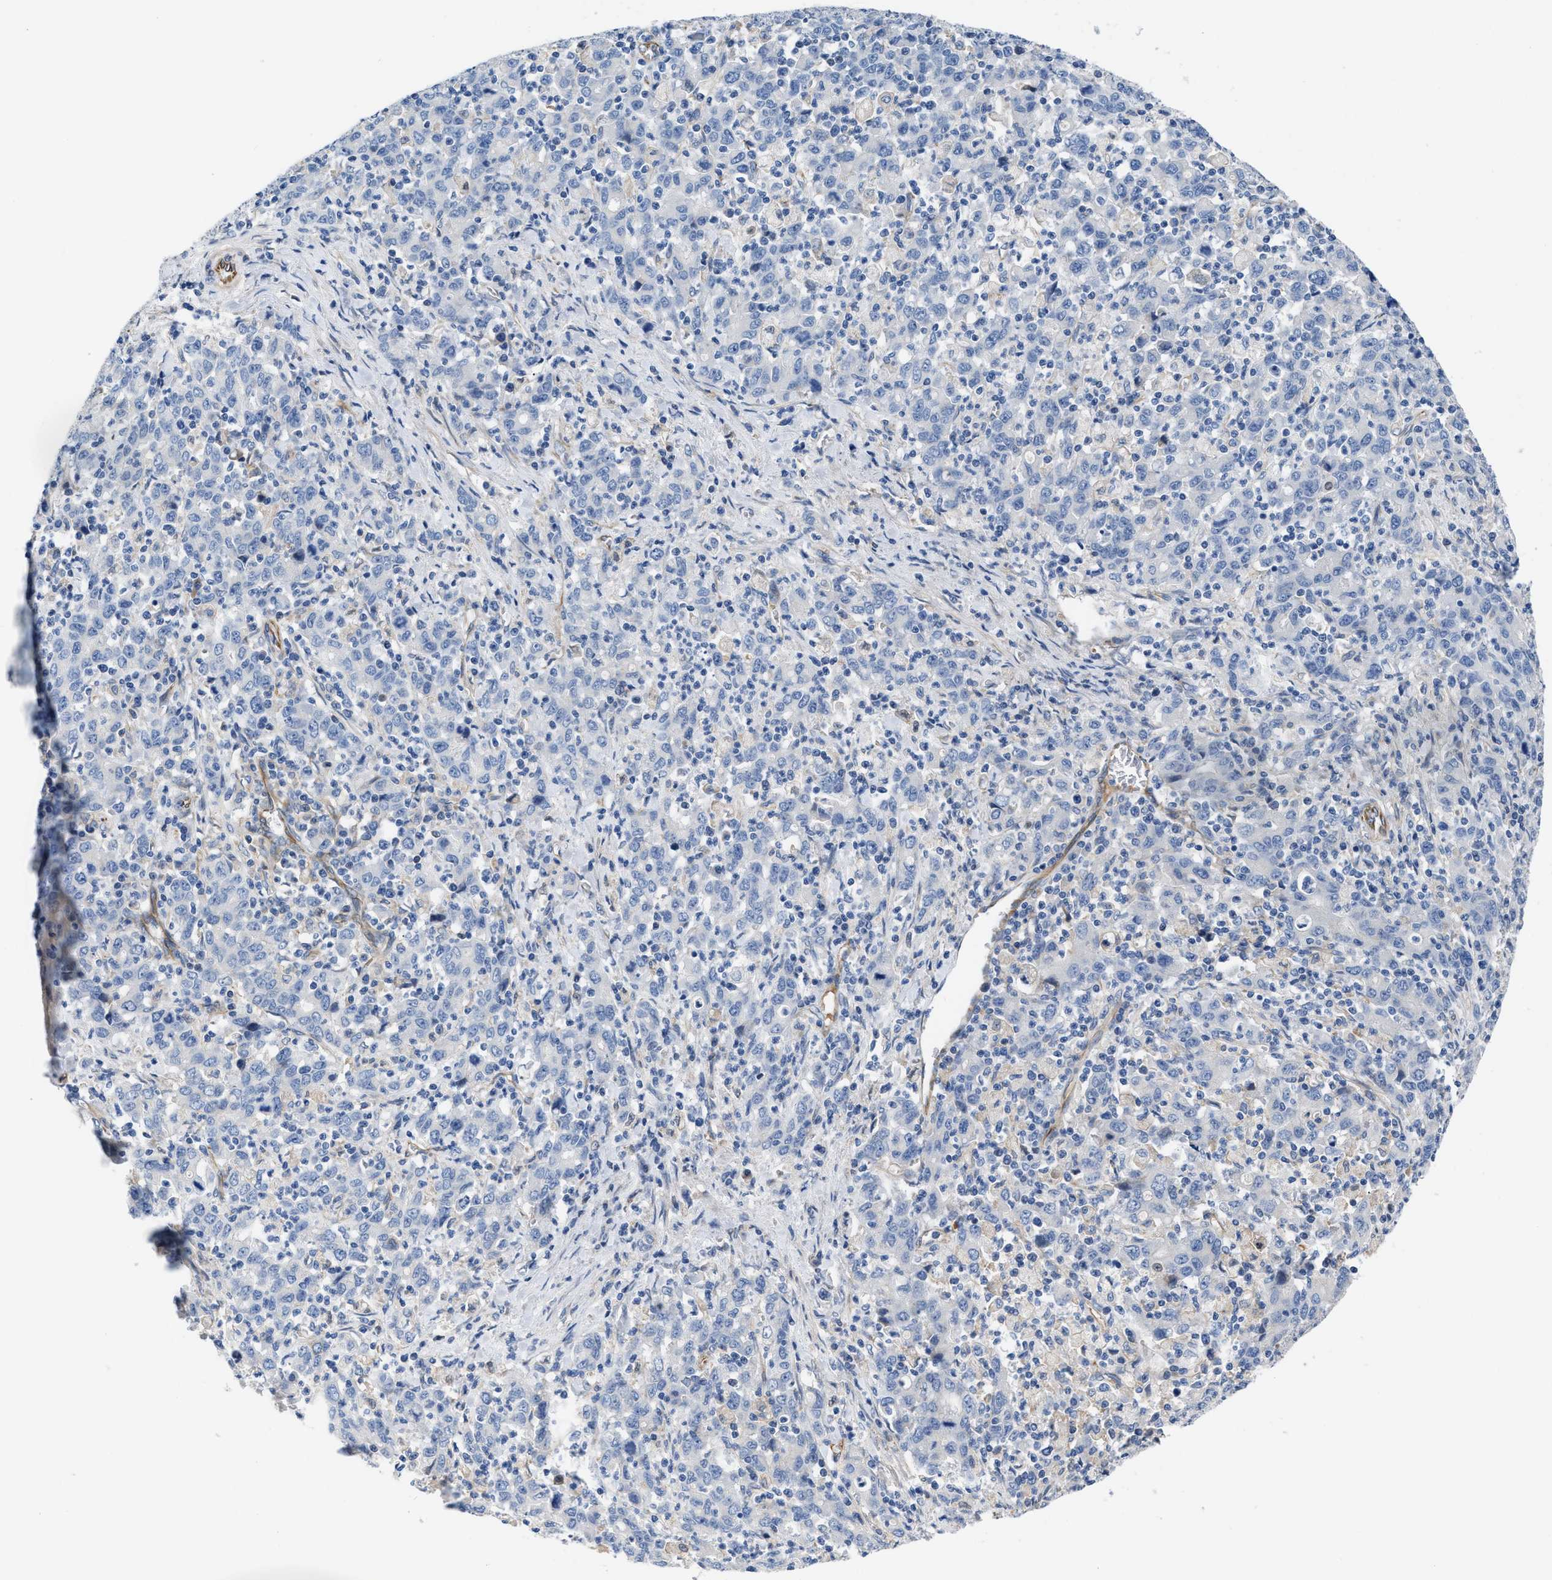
{"staining": {"intensity": "negative", "quantity": "none", "location": "none"}, "tissue": "stomach cancer", "cell_type": "Tumor cells", "image_type": "cancer", "snomed": [{"axis": "morphology", "description": "Adenocarcinoma, NOS"}, {"axis": "topography", "description": "Stomach, upper"}], "caption": "Tumor cells show no significant protein positivity in stomach adenocarcinoma. (DAB immunohistochemistry (IHC) visualized using brightfield microscopy, high magnification).", "gene": "TFPI", "patient": {"sex": "male", "age": 69}}